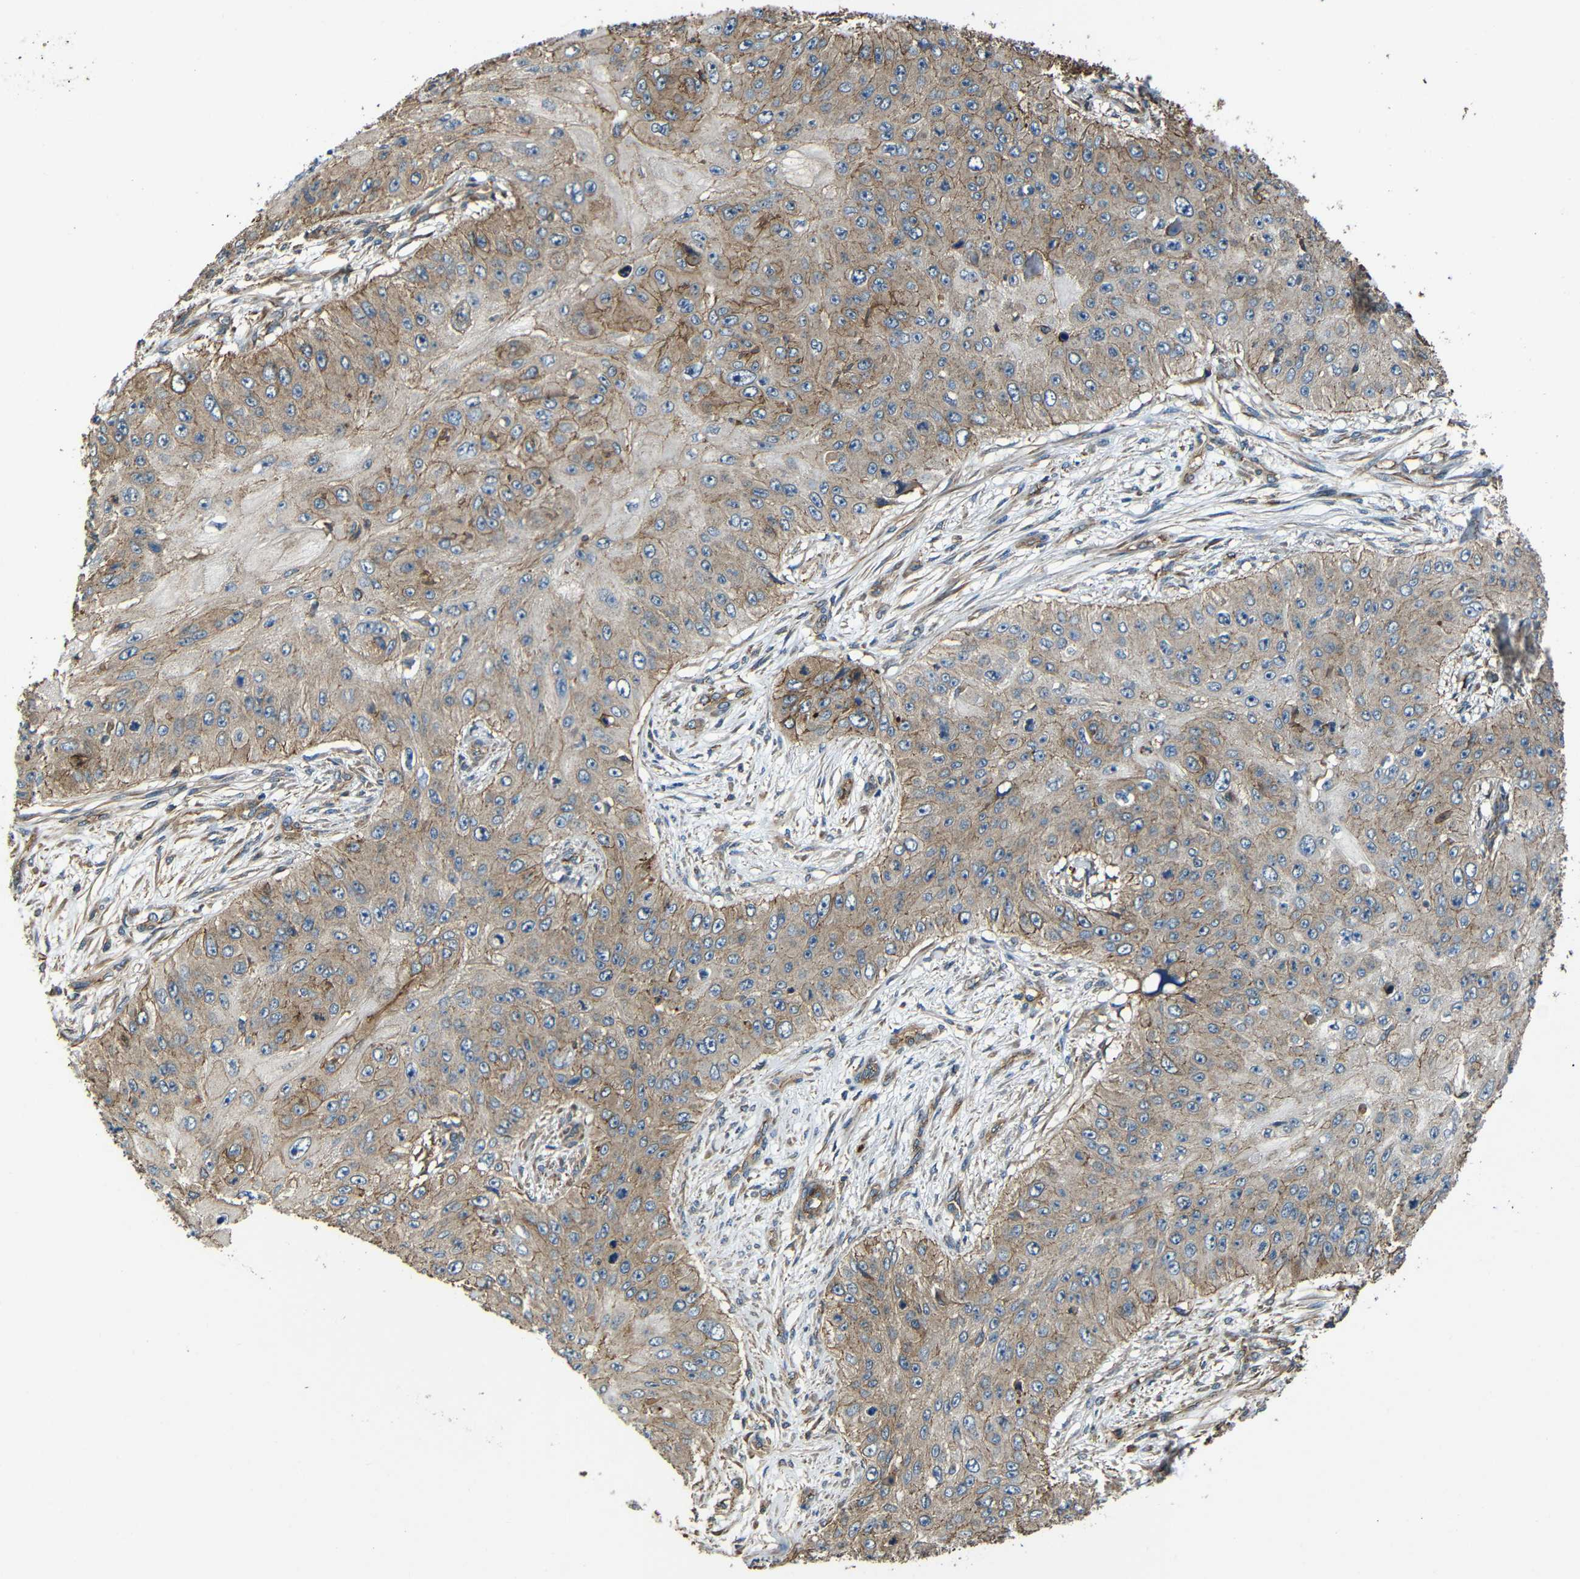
{"staining": {"intensity": "moderate", "quantity": "25%-75%", "location": "cytoplasmic/membranous"}, "tissue": "skin cancer", "cell_type": "Tumor cells", "image_type": "cancer", "snomed": [{"axis": "morphology", "description": "Squamous cell carcinoma, NOS"}, {"axis": "topography", "description": "Skin"}], "caption": "Moderate cytoplasmic/membranous staining for a protein is appreciated in approximately 25%-75% of tumor cells of skin squamous cell carcinoma using immunohistochemistry.", "gene": "PTCH1", "patient": {"sex": "female", "age": 80}}